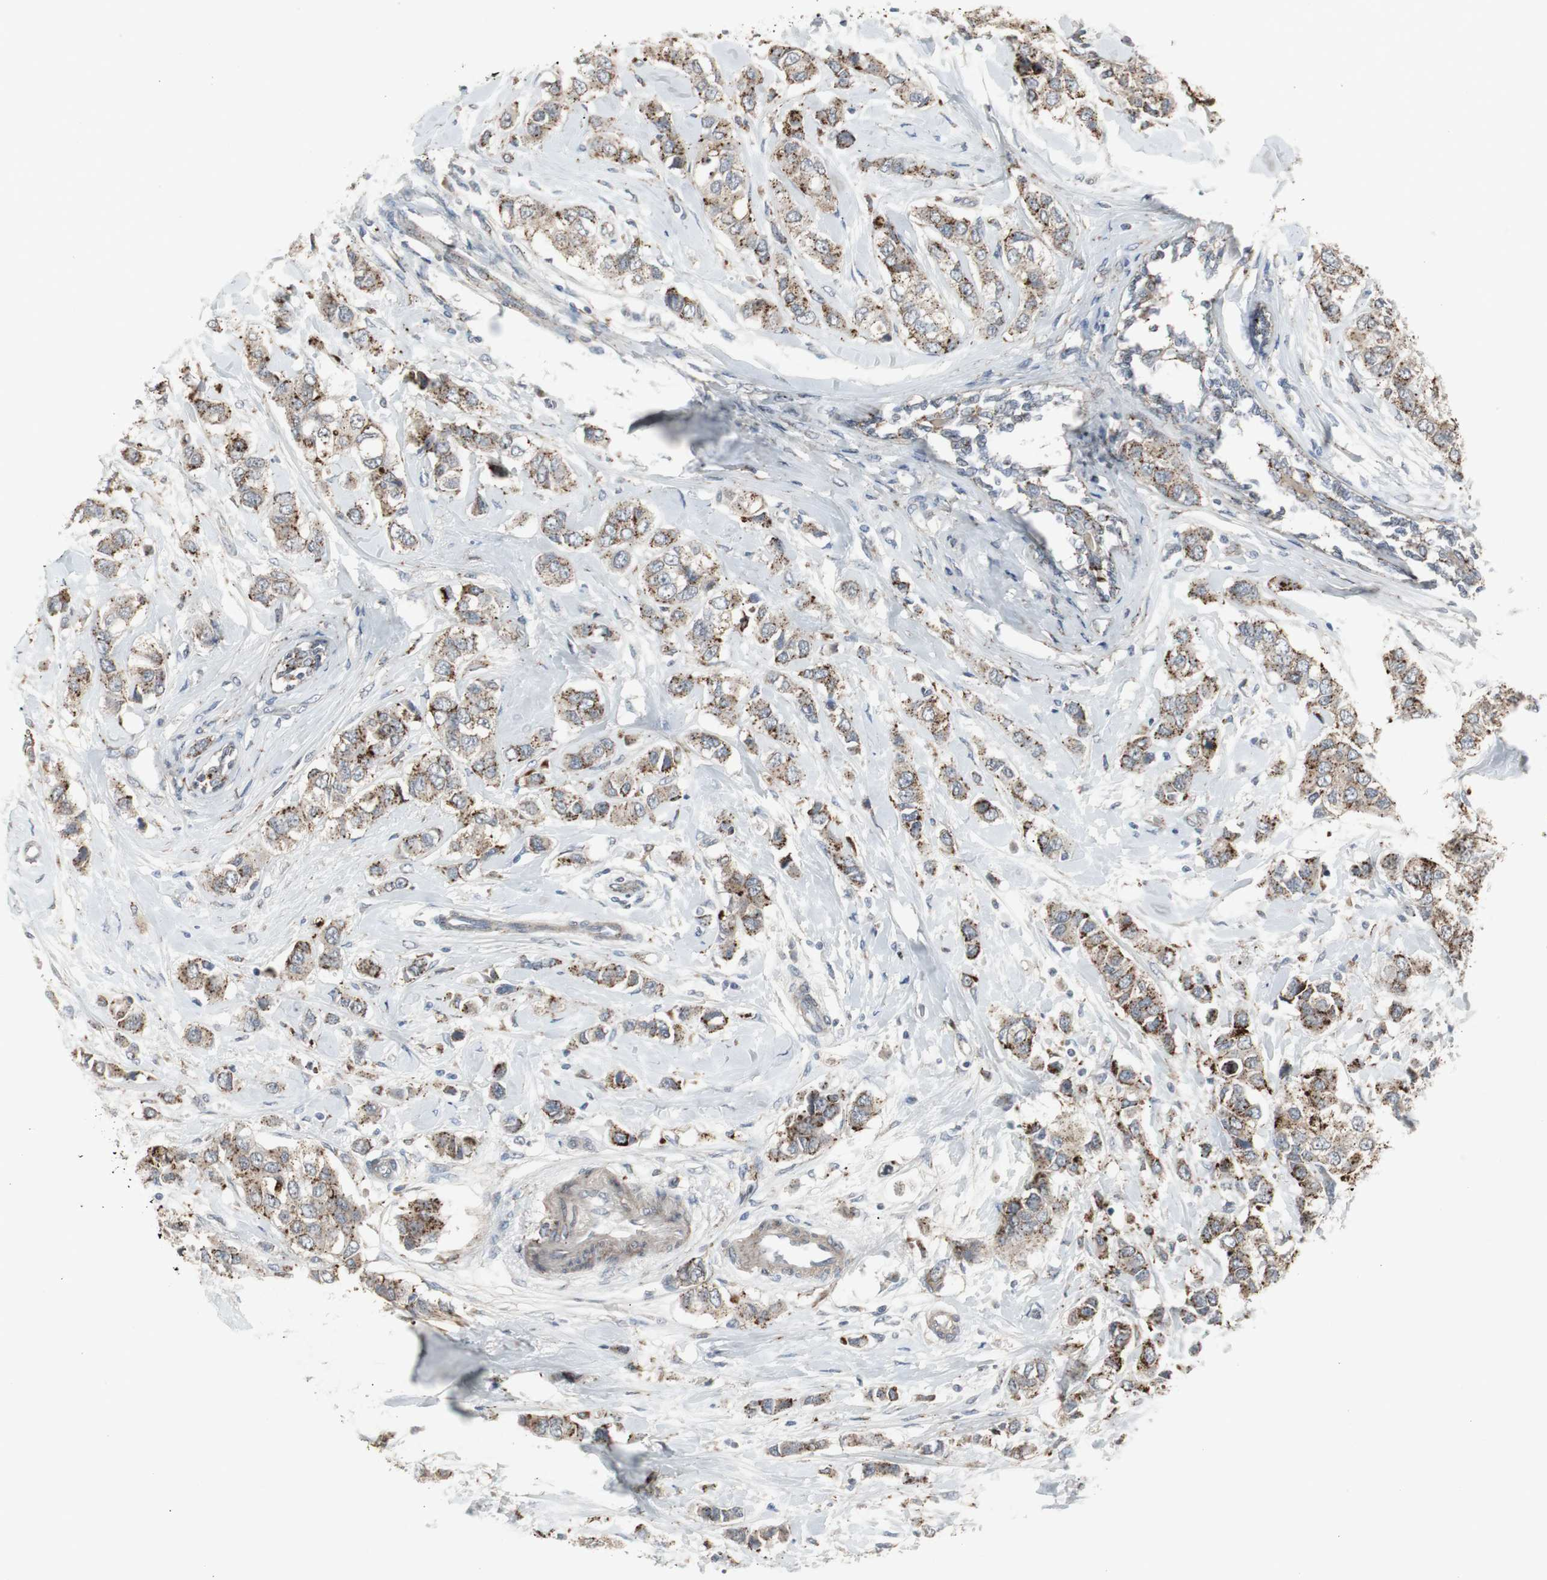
{"staining": {"intensity": "strong", "quantity": ">75%", "location": "cytoplasmic/membranous"}, "tissue": "breast cancer", "cell_type": "Tumor cells", "image_type": "cancer", "snomed": [{"axis": "morphology", "description": "Duct carcinoma"}, {"axis": "topography", "description": "Breast"}], "caption": "Protein staining reveals strong cytoplasmic/membranous staining in approximately >75% of tumor cells in invasive ductal carcinoma (breast). The staining is performed using DAB brown chromogen to label protein expression. The nuclei are counter-stained blue using hematoxylin.", "gene": "GBA1", "patient": {"sex": "female", "age": 50}}